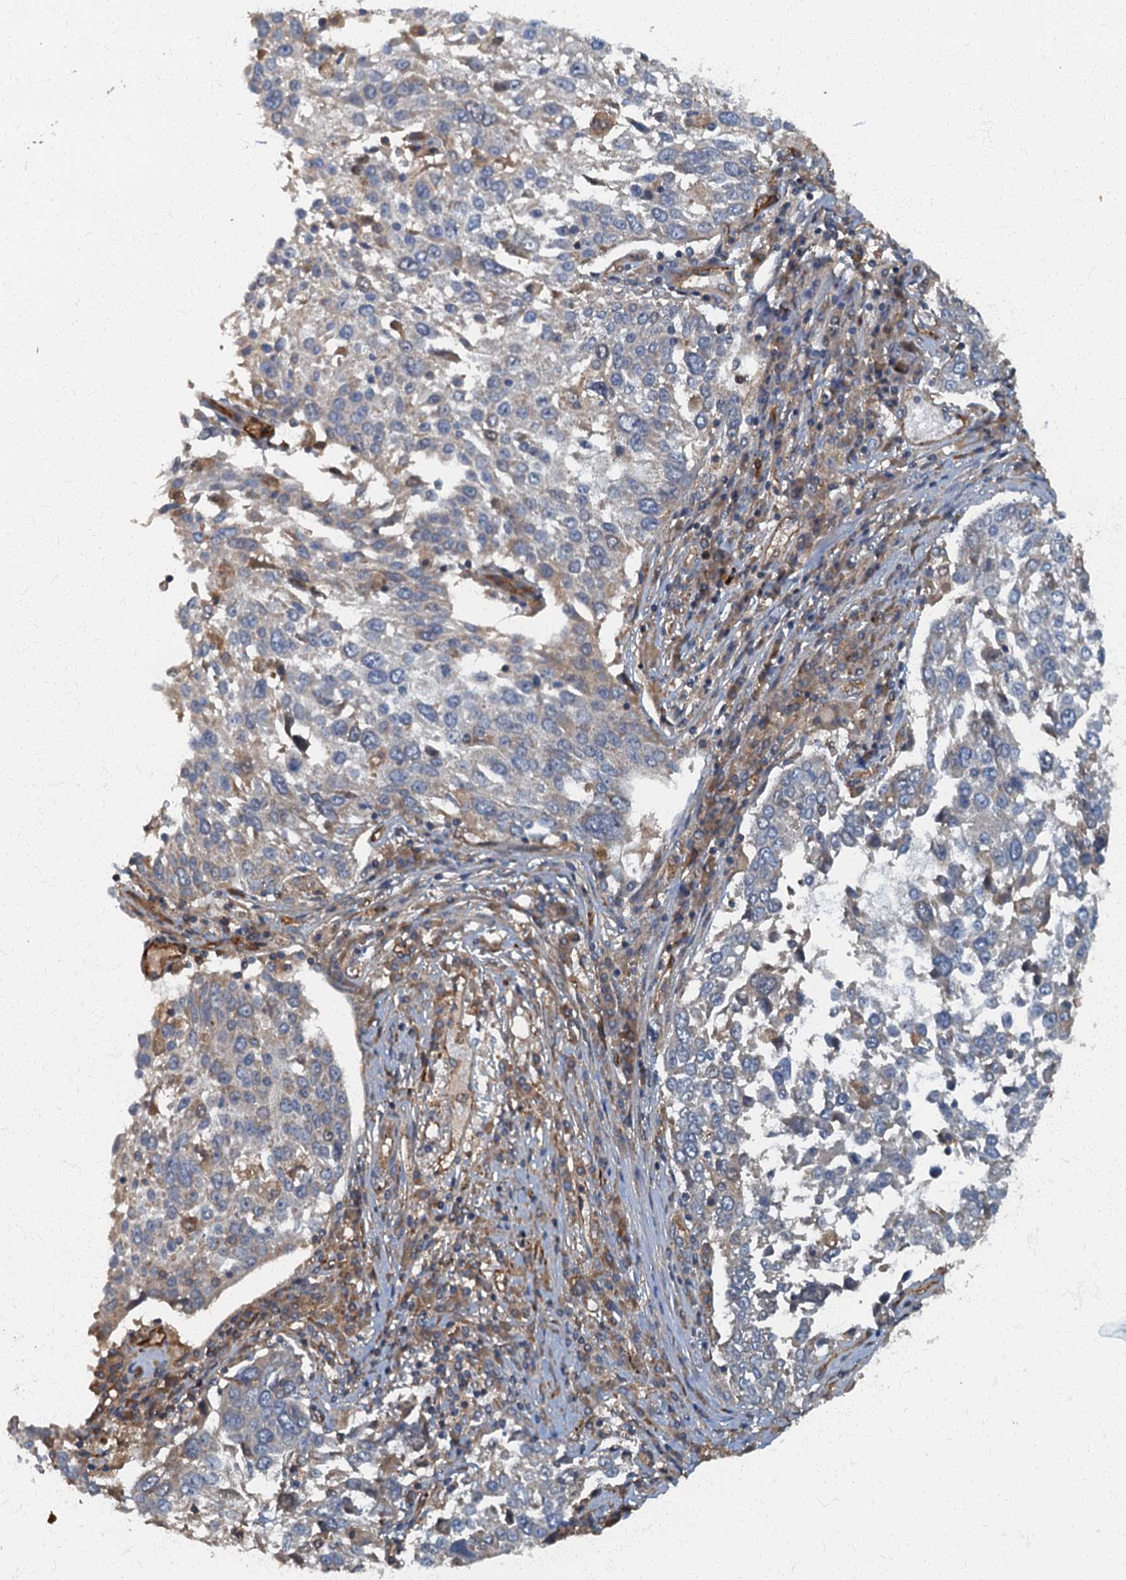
{"staining": {"intensity": "negative", "quantity": "none", "location": "none"}, "tissue": "lung cancer", "cell_type": "Tumor cells", "image_type": "cancer", "snomed": [{"axis": "morphology", "description": "Squamous cell carcinoma, NOS"}, {"axis": "topography", "description": "Lung"}], "caption": "The photomicrograph demonstrates no significant expression in tumor cells of lung cancer (squamous cell carcinoma).", "gene": "ARL11", "patient": {"sex": "male", "age": 65}}